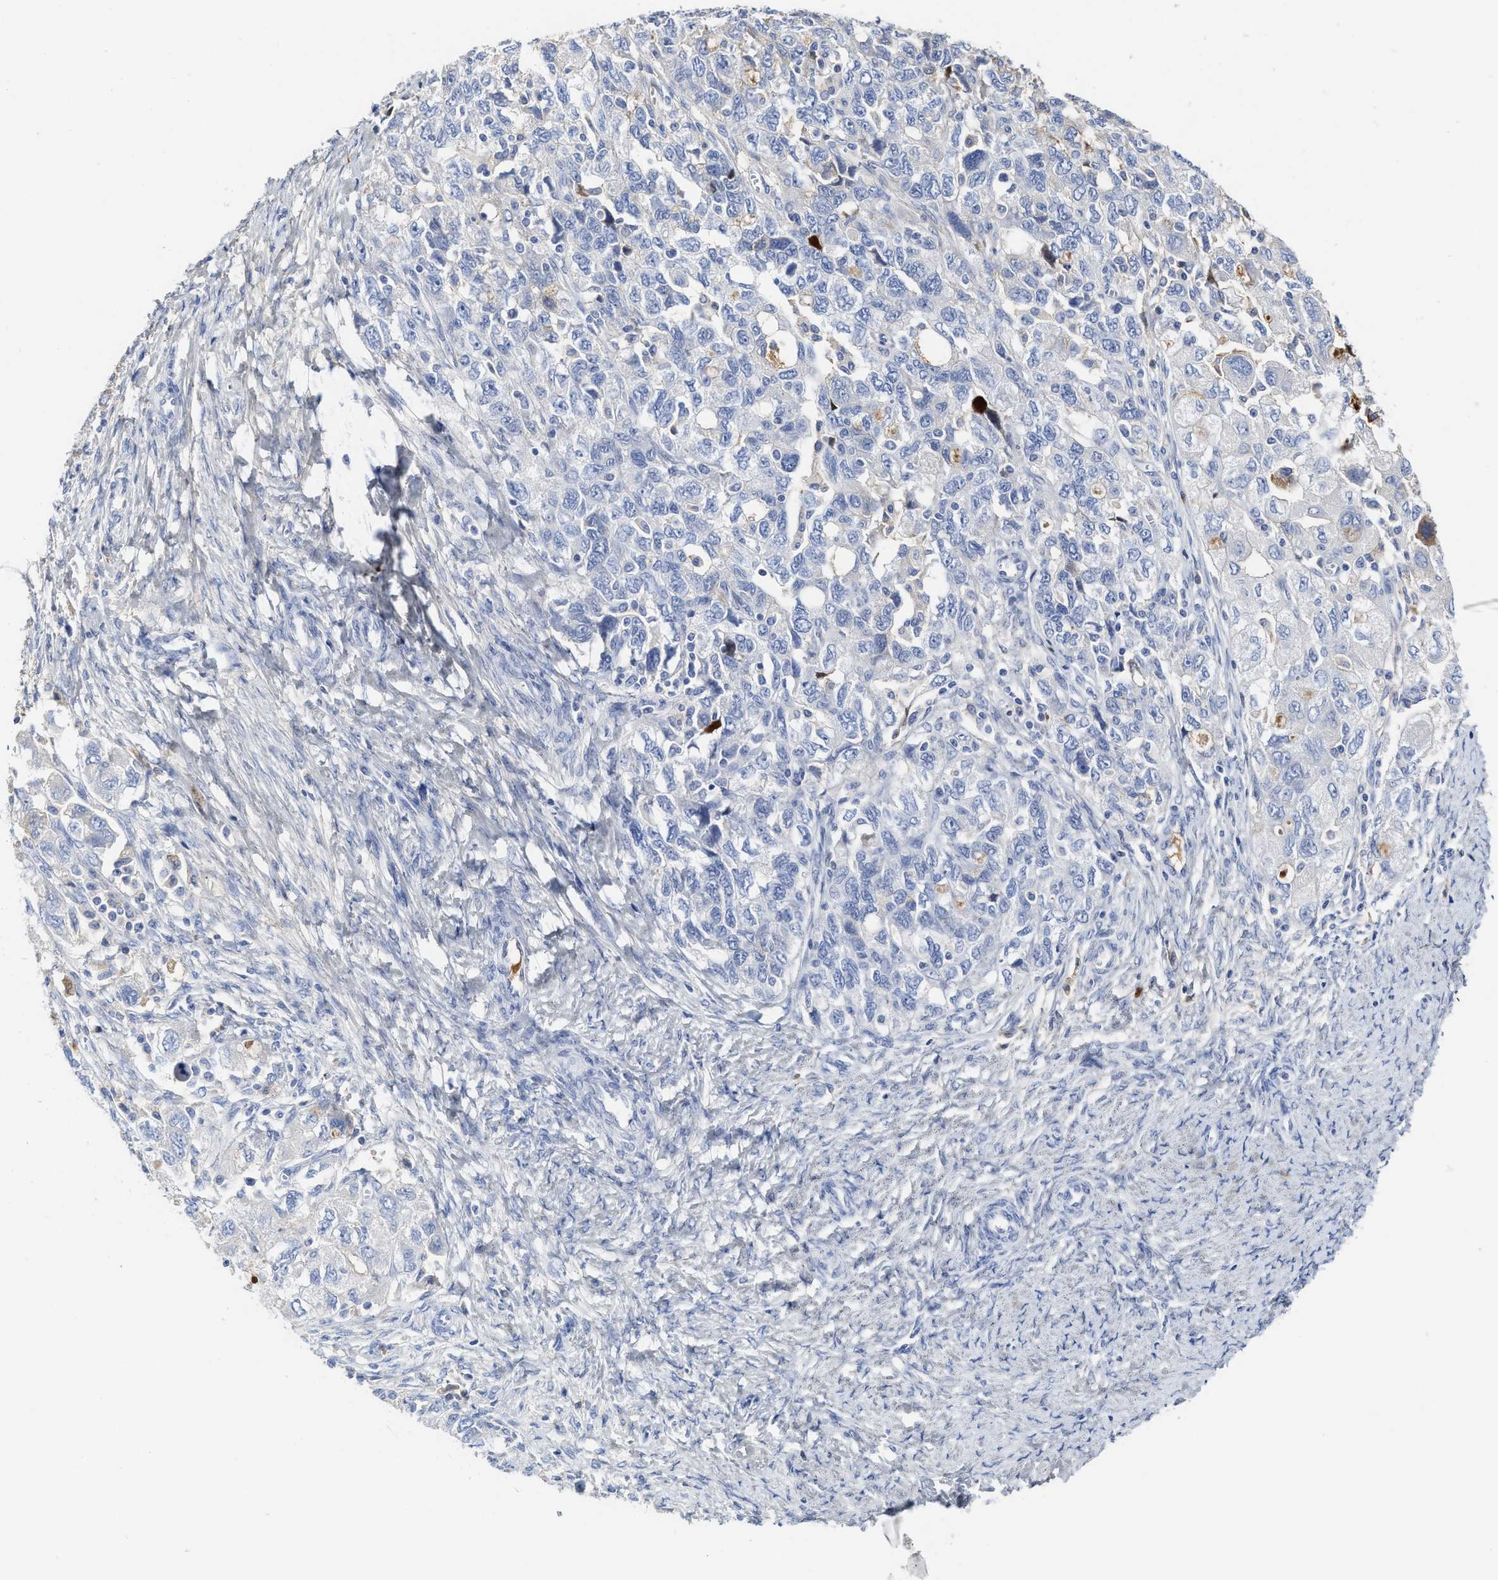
{"staining": {"intensity": "negative", "quantity": "none", "location": "none"}, "tissue": "ovarian cancer", "cell_type": "Tumor cells", "image_type": "cancer", "snomed": [{"axis": "morphology", "description": "Carcinoma, NOS"}, {"axis": "morphology", "description": "Cystadenocarcinoma, serous, NOS"}, {"axis": "topography", "description": "Ovary"}], "caption": "Immunohistochemistry (IHC) photomicrograph of ovarian cancer (serous cystadenocarcinoma) stained for a protein (brown), which demonstrates no staining in tumor cells.", "gene": "C2", "patient": {"sex": "female", "age": 69}}